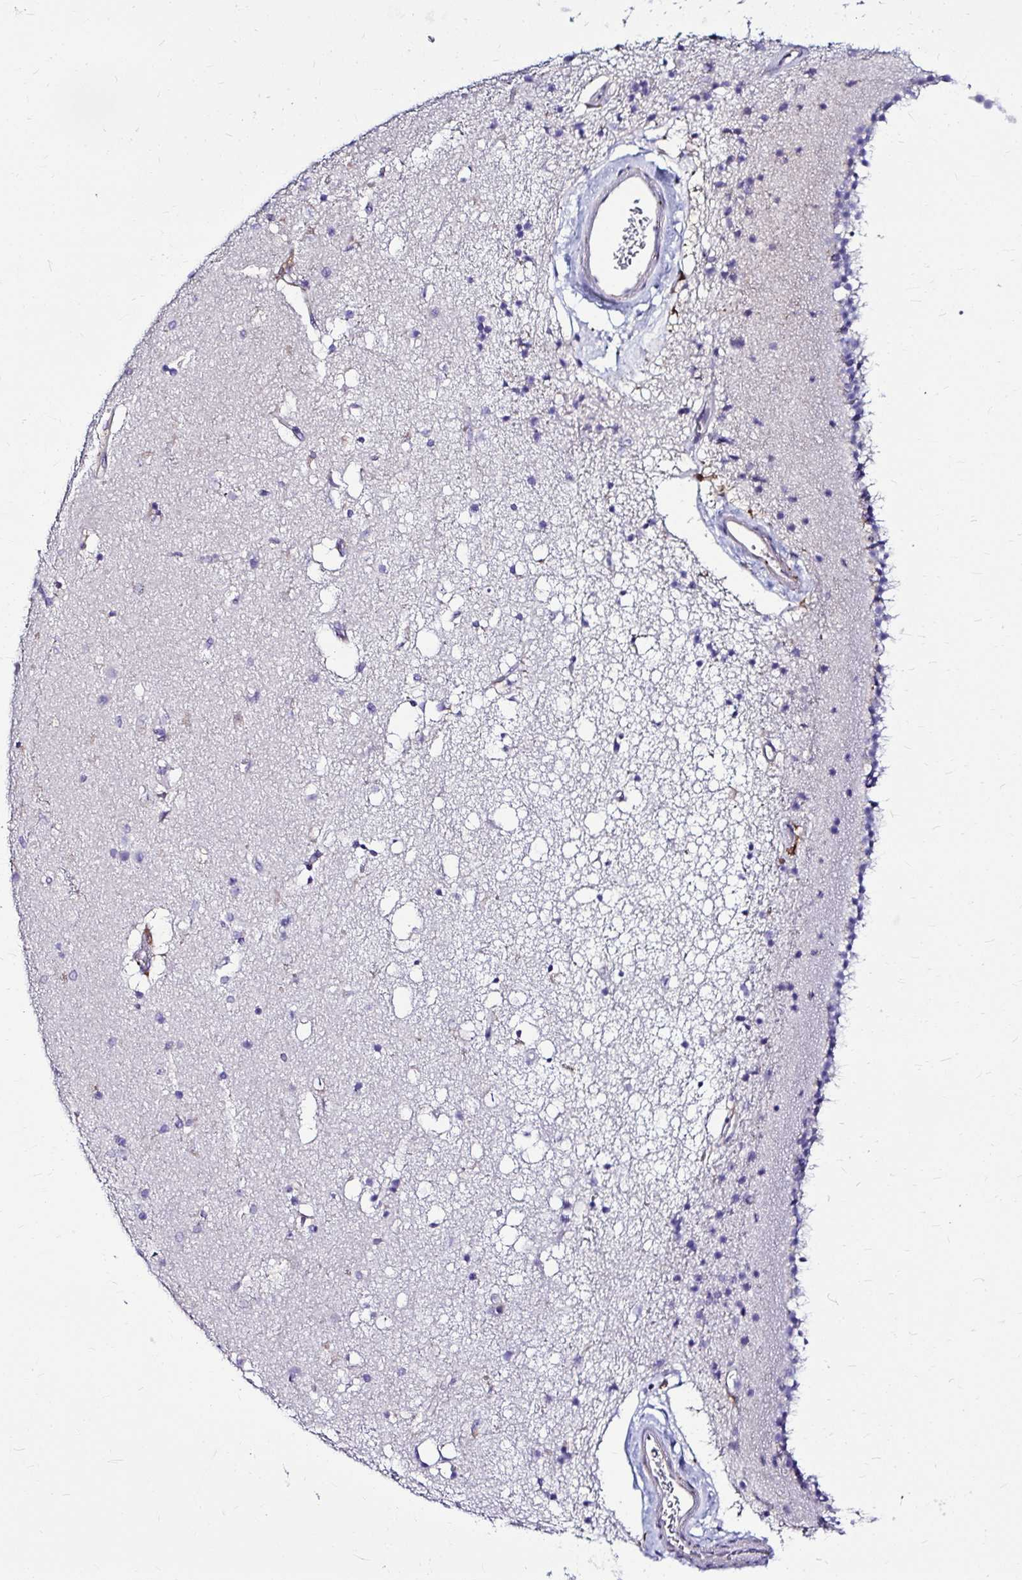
{"staining": {"intensity": "negative", "quantity": "none", "location": "none"}, "tissue": "caudate", "cell_type": "Glial cells", "image_type": "normal", "snomed": [{"axis": "morphology", "description": "Normal tissue, NOS"}, {"axis": "topography", "description": "Lateral ventricle wall"}], "caption": "This is a photomicrograph of immunohistochemistry staining of benign caudate, which shows no expression in glial cells. Nuclei are stained in blue.", "gene": "IDH1", "patient": {"sex": "female", "age": 71}}